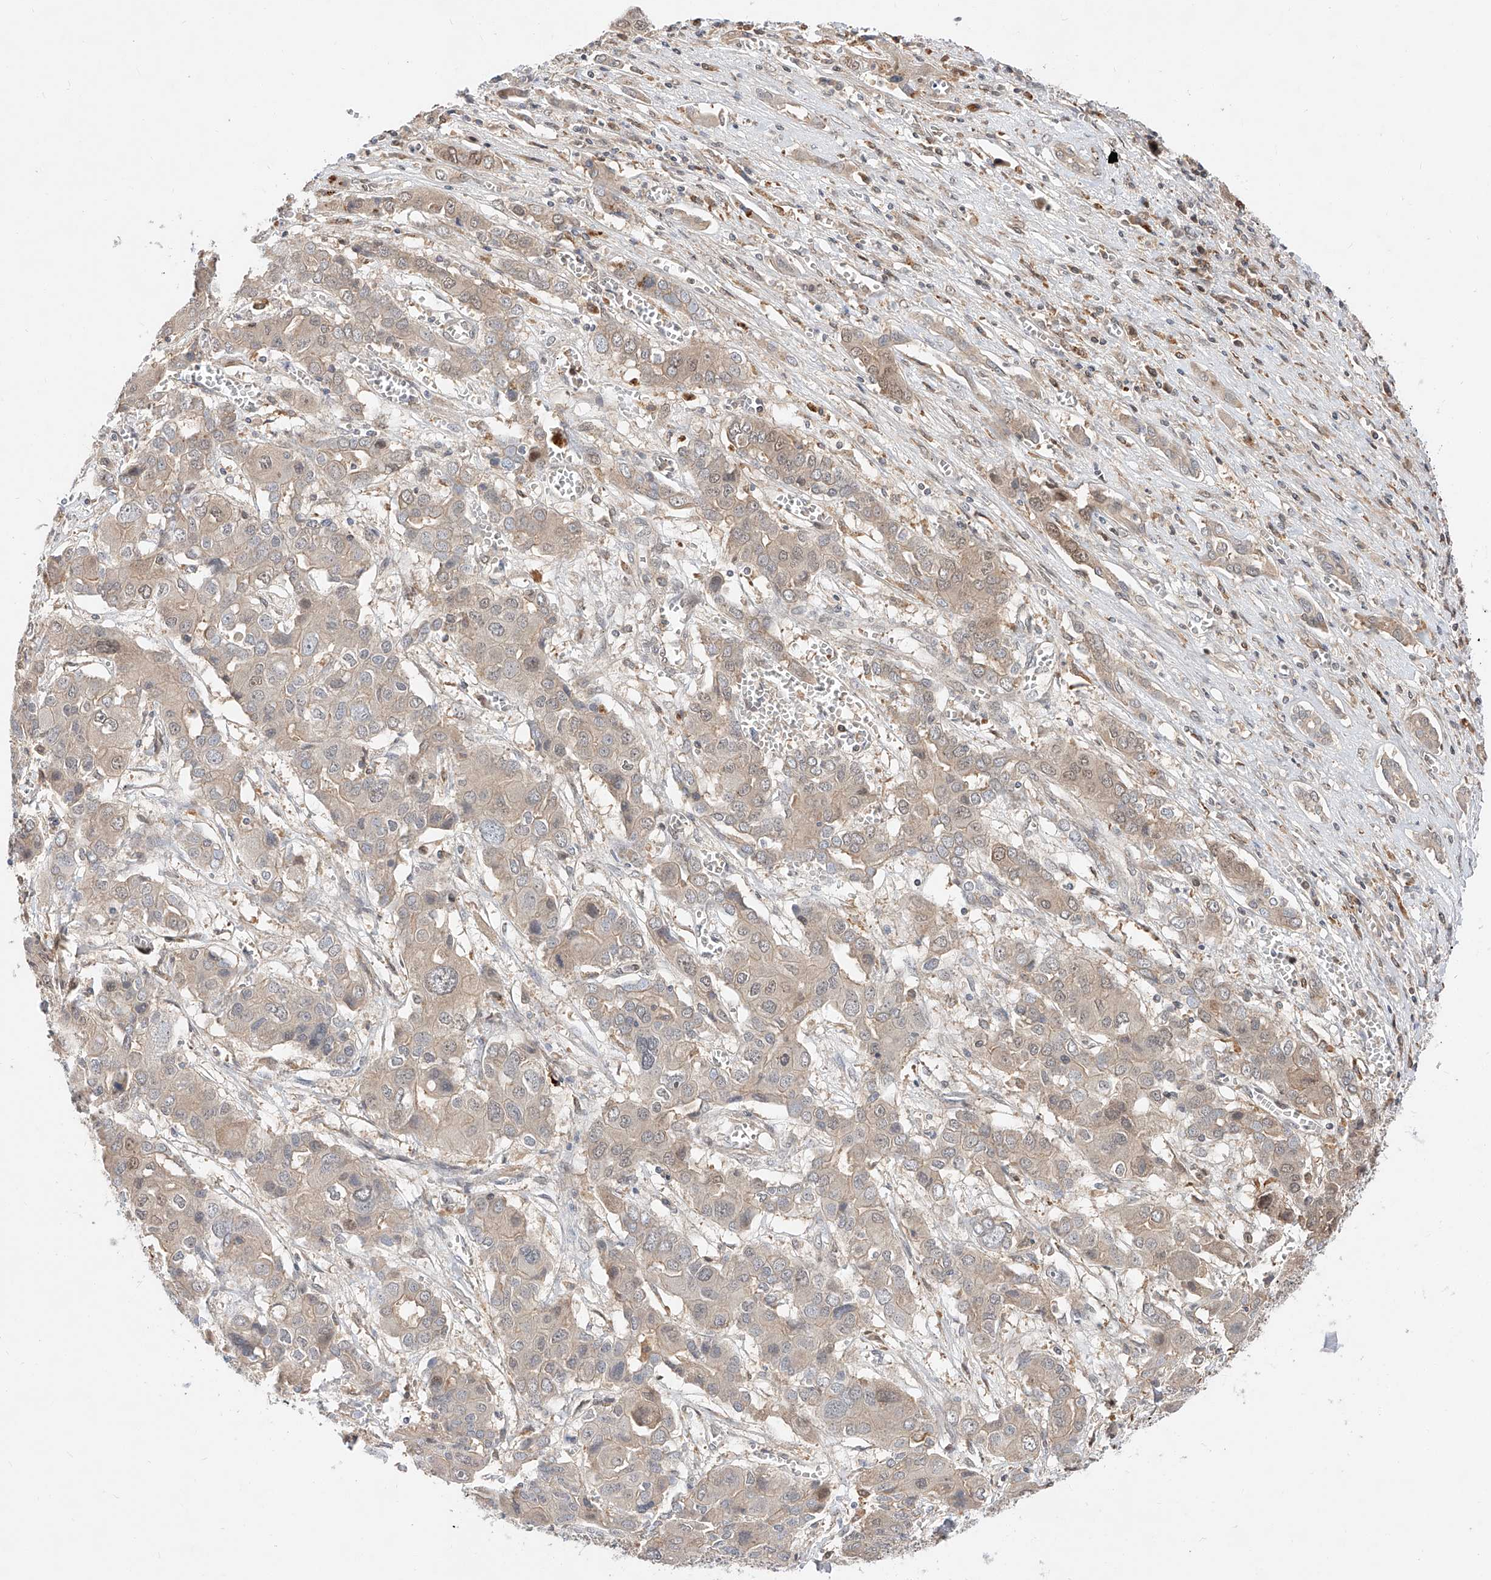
{"staining": {"intensity": "weak", "quantity": "<25%", "location": "cytoplasmic/membranous,nuclear"}, "tissue": "liver cancer", "cell_type": "Tumor cells", "image_type": "cancer", "snomed": [{"axis": "morphology", "description": "Cholangiocarcinoma"}, {"axis": "topography", "description": "Liver"}], "caption": "This is an IHC histopathology image of liver cancer. There is no expression in tumor cells.", "gene": "DIRAS3", "patient": {"sex": "male", "age": 67}}